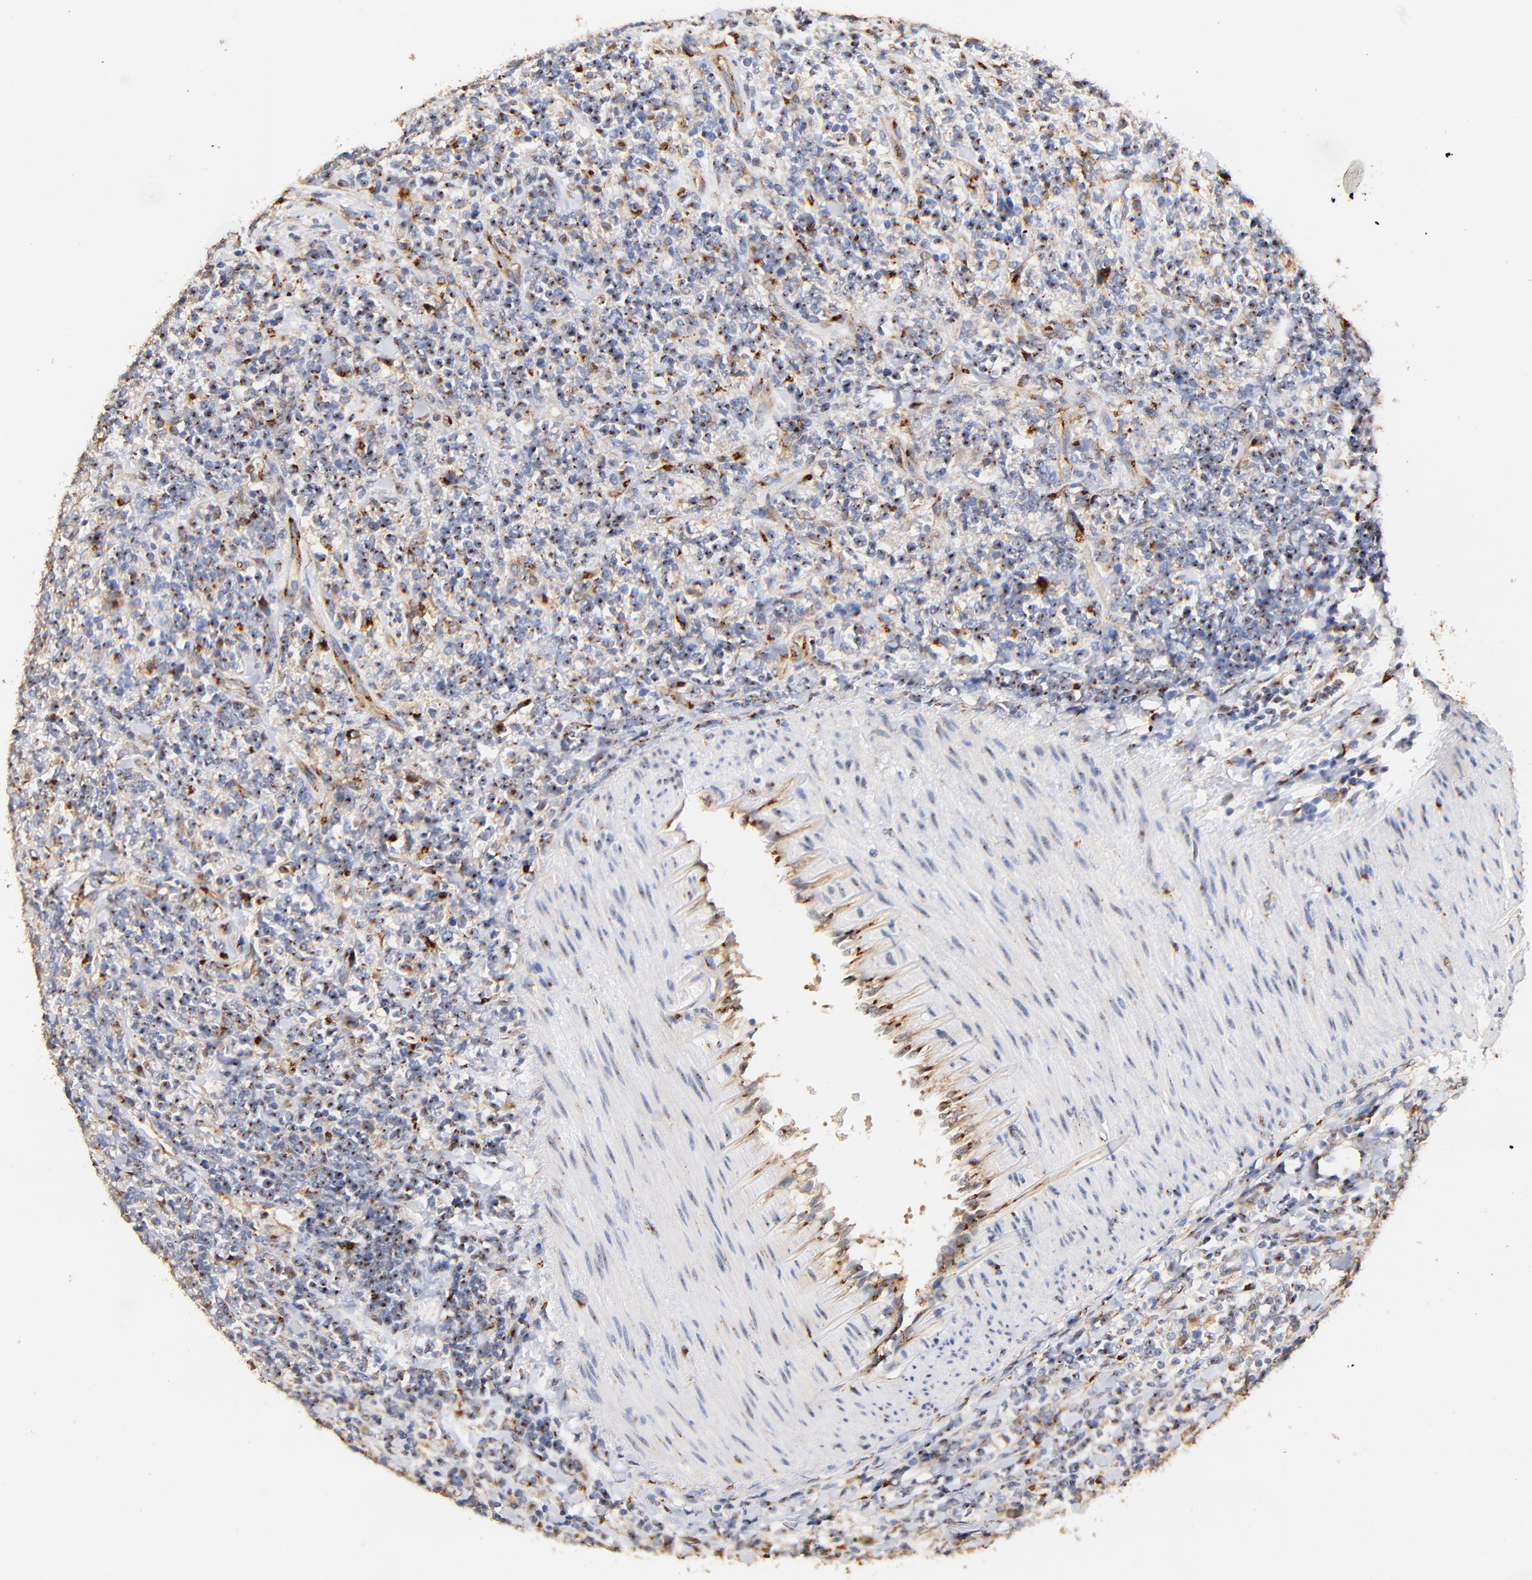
{"staining": {"intensity": "moderate", "quantity": "25%-75%", "location": "cytoplasmic/membranous"}, "tissue": "lymphoma", "cell_type": "Tumor cells", "image_type": "cancer", "snomed": [{"axis": "morphology", "description": "Malignant lymphoma, non-Hodgkin's type, High grade"}, {"axis": "topography", "description": "Soft tissue"}], "caption": "The histopathology image shows staining of high-grade malignant lymphoma, non-Hodgkin's type, revealing moderate cytoplasmic/membranous protein expression (brown color) within tumor cells.", "gene": "FMNL3", "patient": {"sex": "male", "age": 18}}